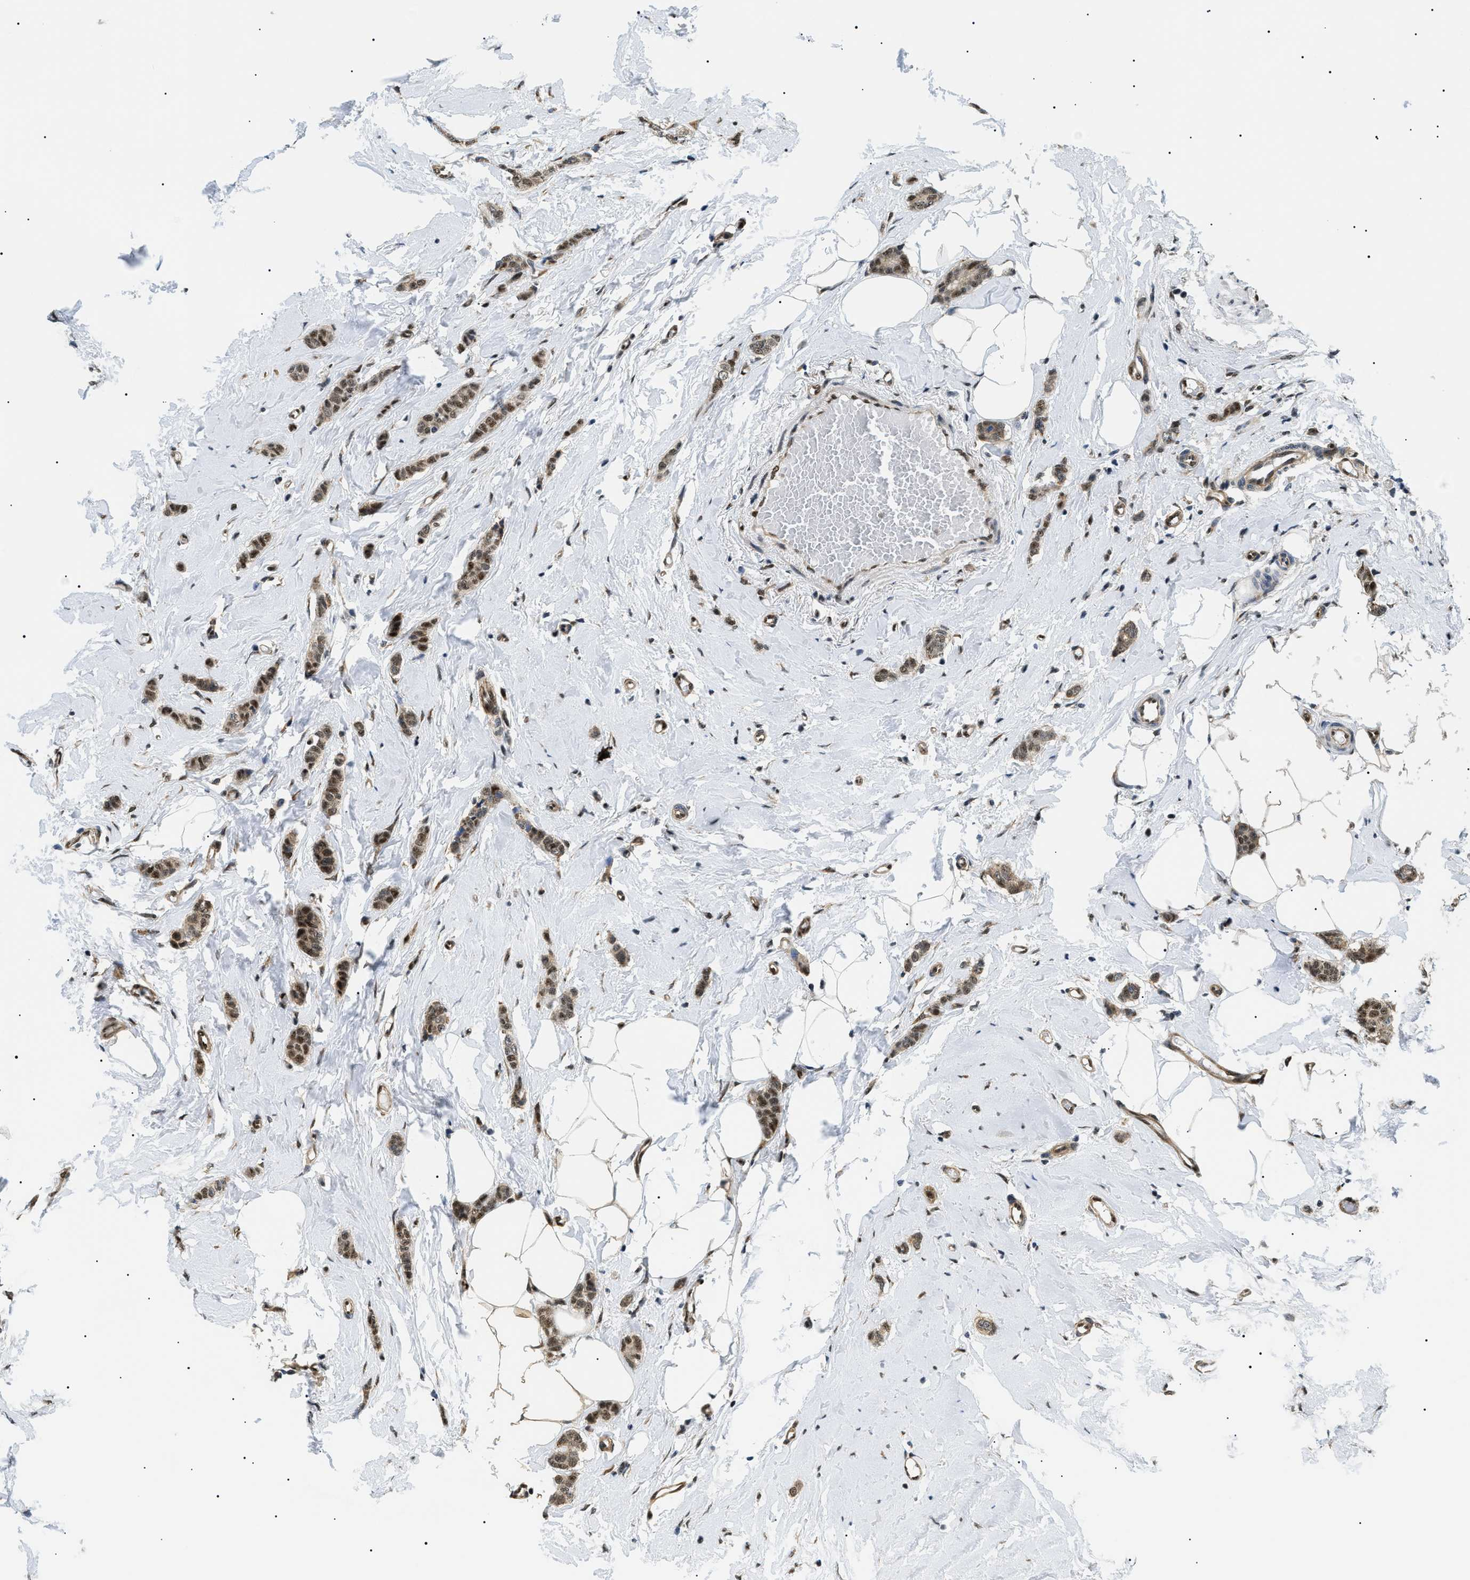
{"staining": {"intensity": "moderate", "quantity": ">75%", "location": "nuclear"}, "tissue": "breast cancer", "cell_type": "Tumor cells", "image_type": "cancer", "snomed": [{"axis": "morphology", "description": "Lobular carcinoma"}, {"axis": "topography", "description": "Skin"}, {"axis": "topography", "description": "Breast"}], "caption": "Immunohistochemistry (IHC) micrograph of neoplastic tissue: breast lobular carcinoma stained using immunohistochemistry (IHC) demonstrates medium levels of moderate protein expression localized specifically in the nuclear of tumor cells, appearing as a nuclear brown color.", "gene": "CWC25", "patient": {"sex": "female", "age": 46}}